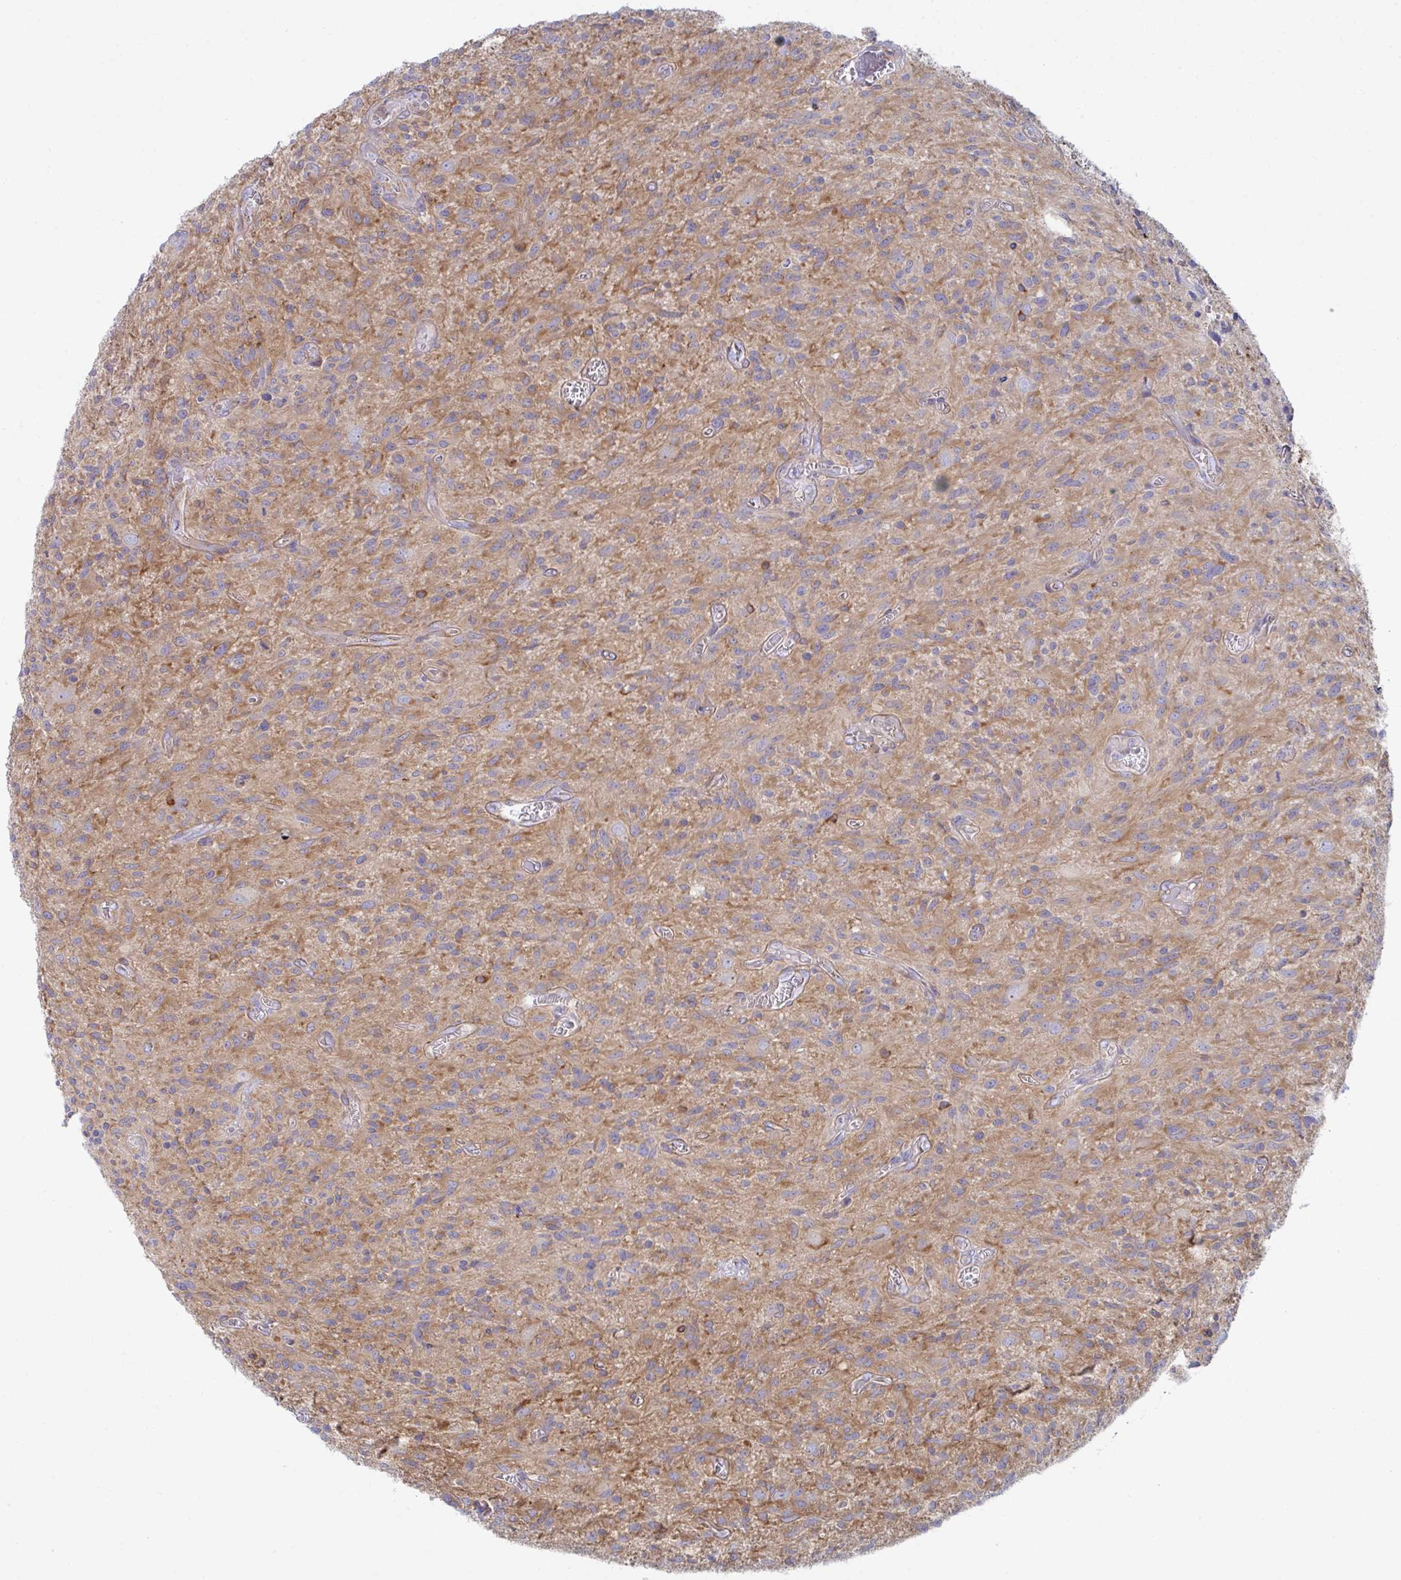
{"staining": {"intensity": "moderate", "quantity": ">75%", "location": "cytoplasmic/membranous"}, "tissue": "glioma", "cell_type": "Tumor cells", "image_type": "cancer", "snomed": [{"axis": "morphology", "description": "Glioma, malignant, High grade"}, {"axis": "topography", "description": "Brain"}], "caption": "Immunohistochemical staining of human glioma displays medium levels of moderate cytoplasmic/membranous protein staining in approximately >75% of tumor cells.", "gene": "WNK1", "patient": {"sex": "male", "age": 75}}